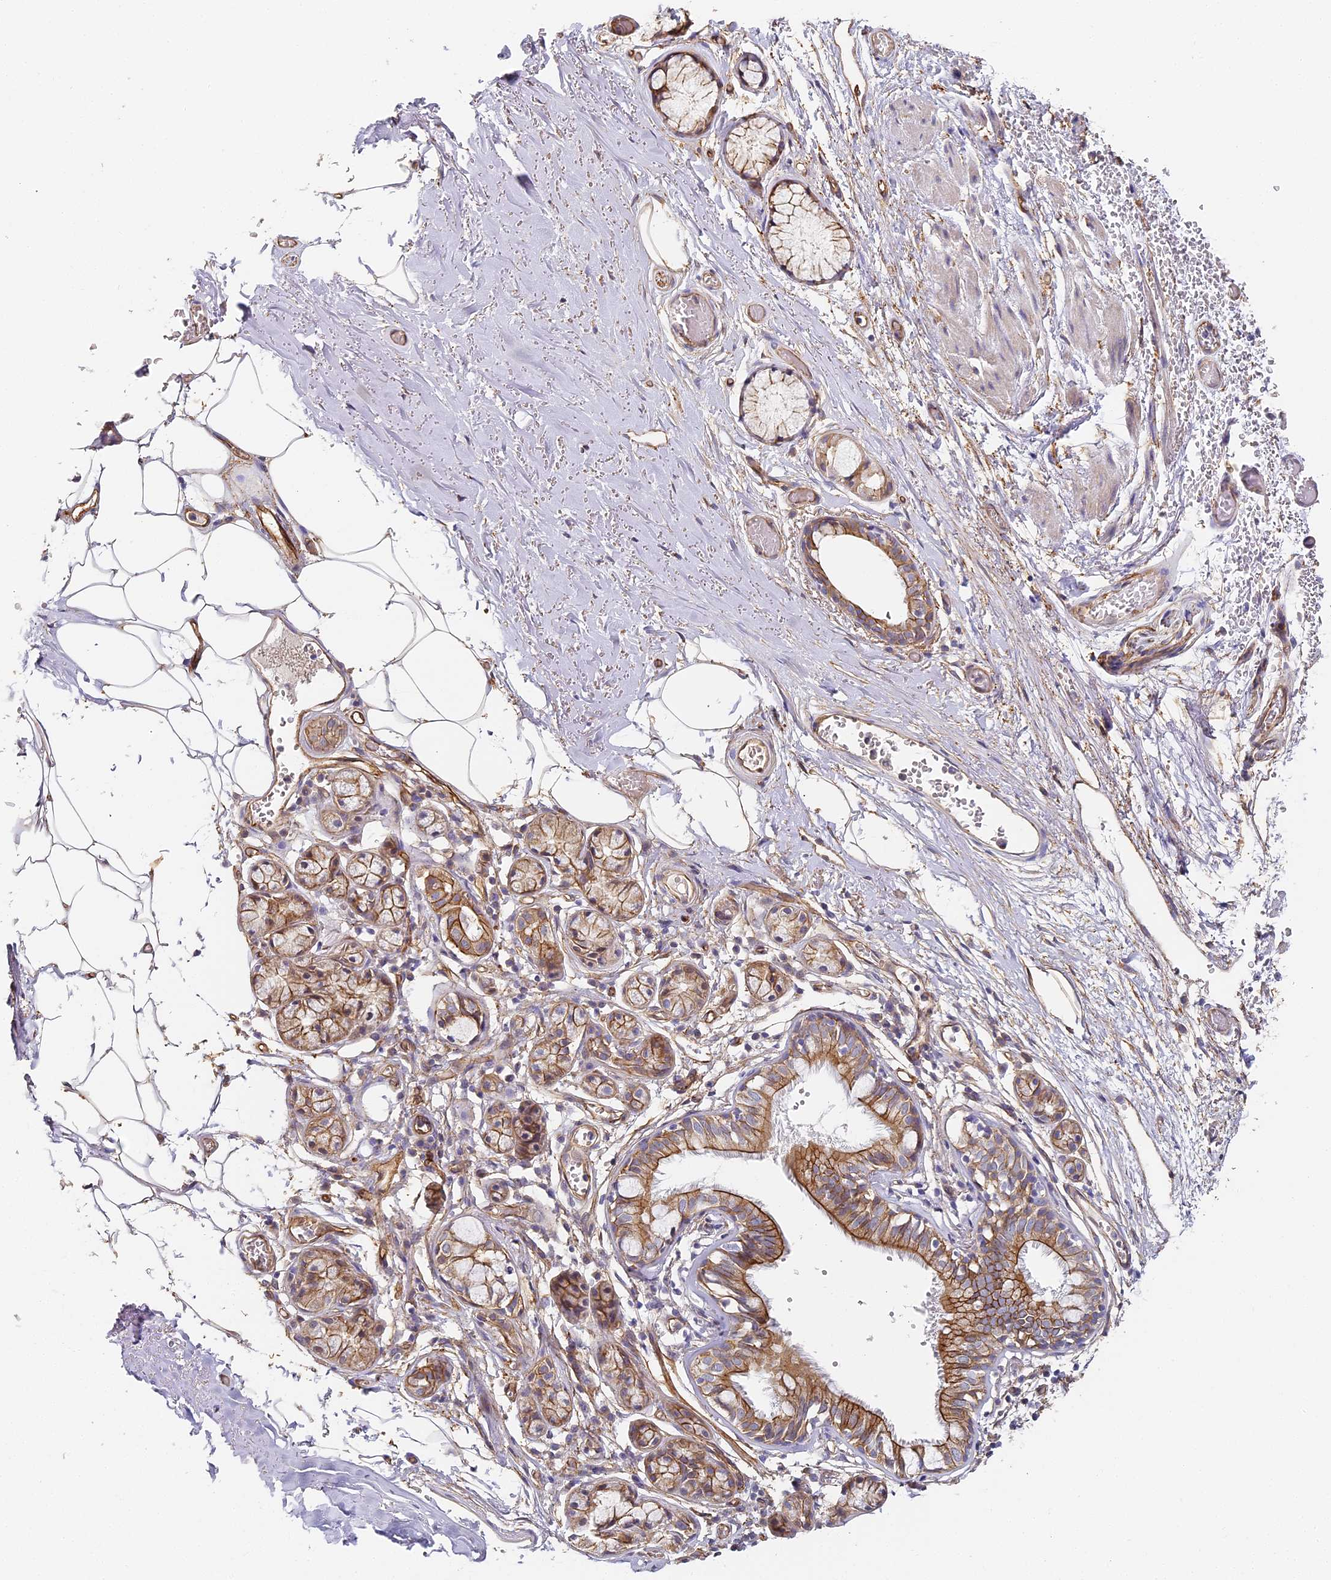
{"staining": {"intensity": "moderate", "quantity": ">75%", "location": "cytoplasmic/membranous"}, "tissue": "bronchus", "cell_type": "Respiratory epithelial cells", "image_type": "normal", "snomed": [{"axis": "morphology", "description": "Normal tissue, NOS"}, {"axis": "topography", "description": "Bronchus"}, {"axis": "topography", "description": "Lung"}], "caption": "IHC of unremarkable human bronchus shows medium levels of moderate cytoplasmic/membranous expression in approximately >75% of respiratory epithelial cells.", "gene": "CCDC30", "patient": {"sex": "male", "age": 56}}